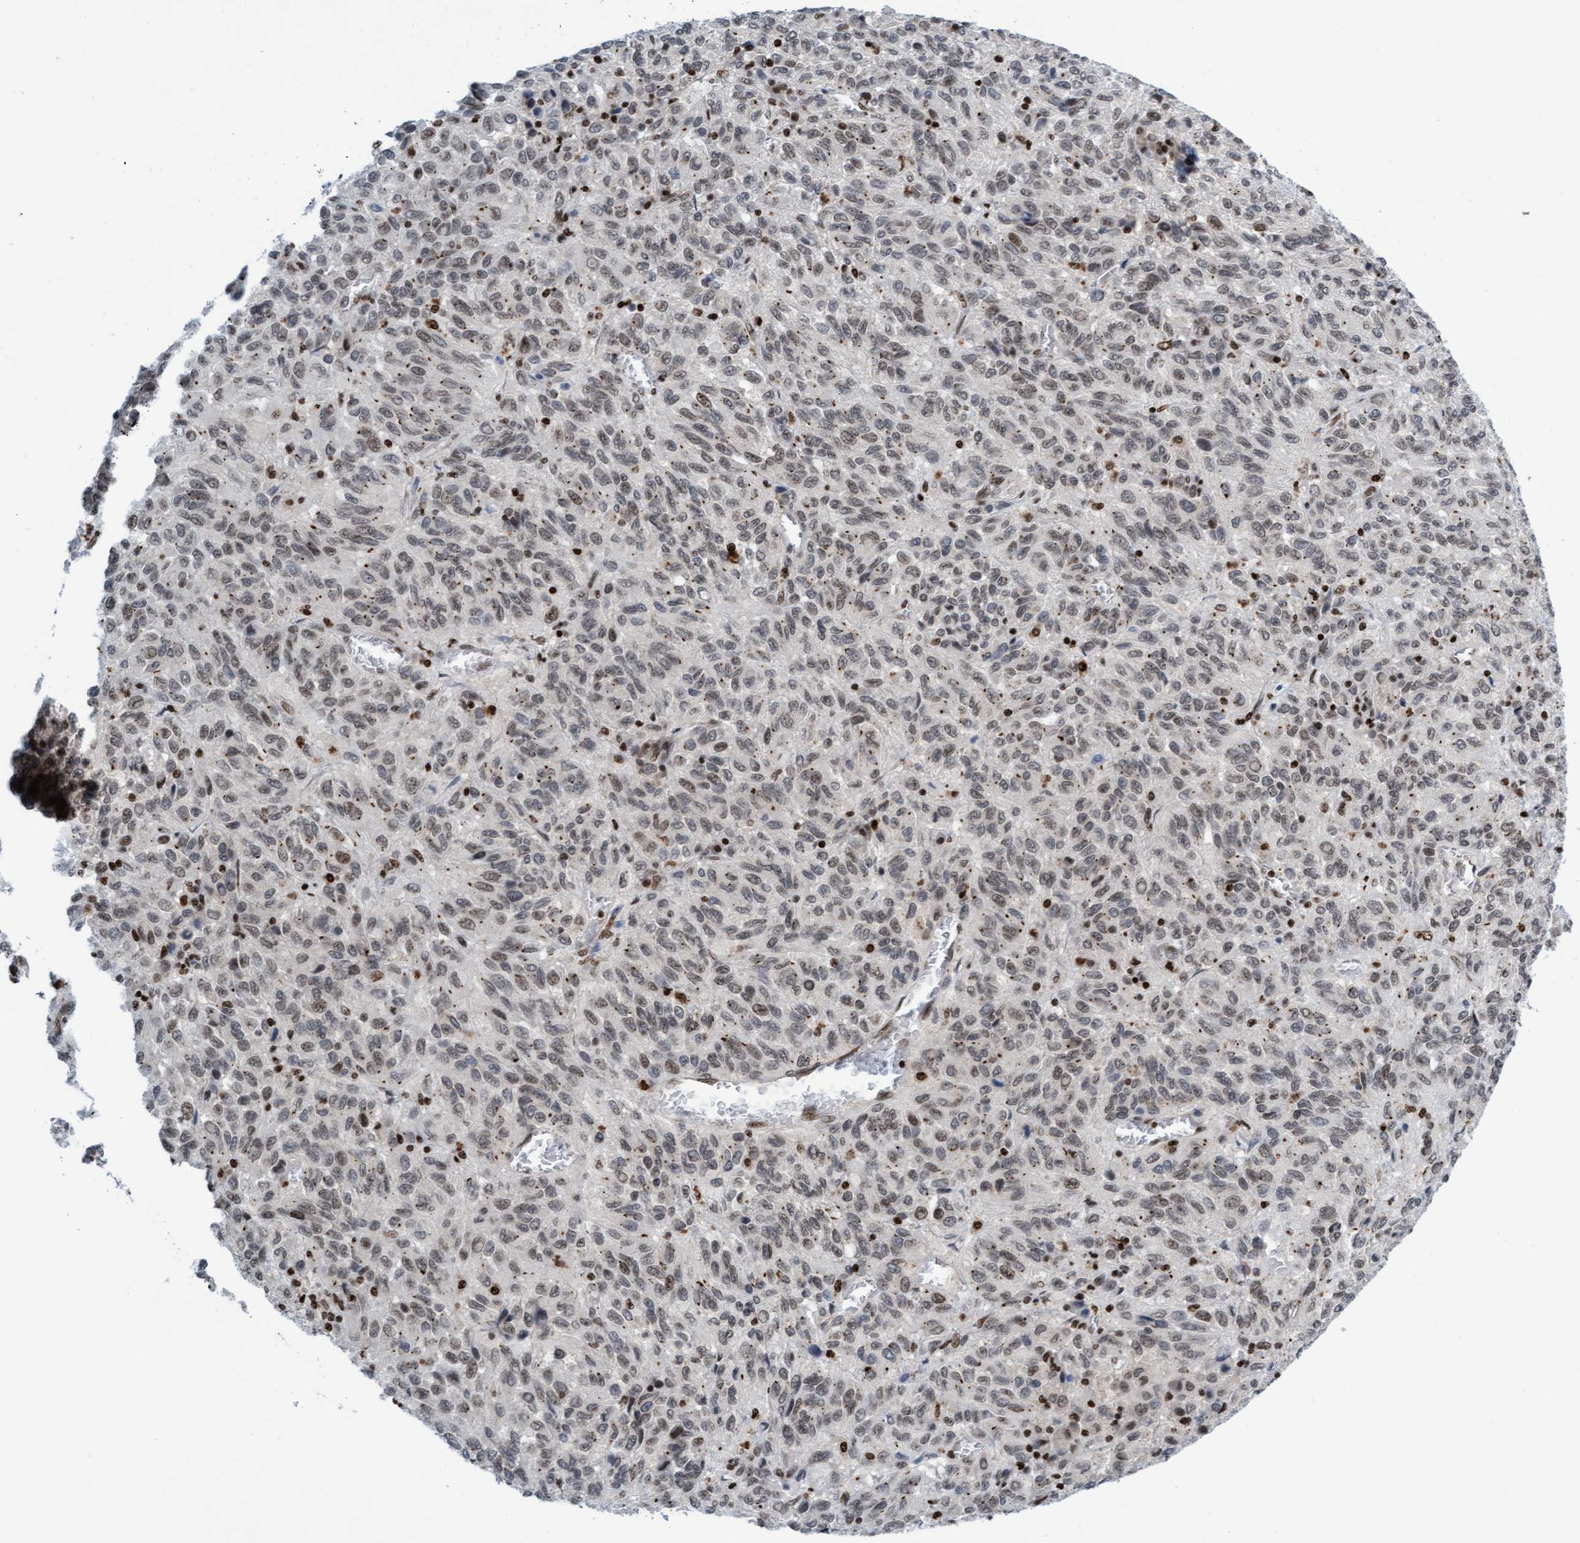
{"staining": {"intensity": "weak", "quantity": "25%-75%", "location": "nuclear"}, "tissue": "melanoma", "cell_type": "Tumor cells", "image_type": "cancer", "snomed": [{"axis": "morphology", "description": "Malignant melanoma, Metastatic site"}, {"axis": "topography", "description": "Lung"}], "caption": "Immunohistochemical staining of human malignant melanoma (metastatic site) demonstrates low levels of weak nuclear positivity in about 25%-75% of tumor cells.", "gene": "GLRX2", "patient": {"sex": "male", "age": 64}}